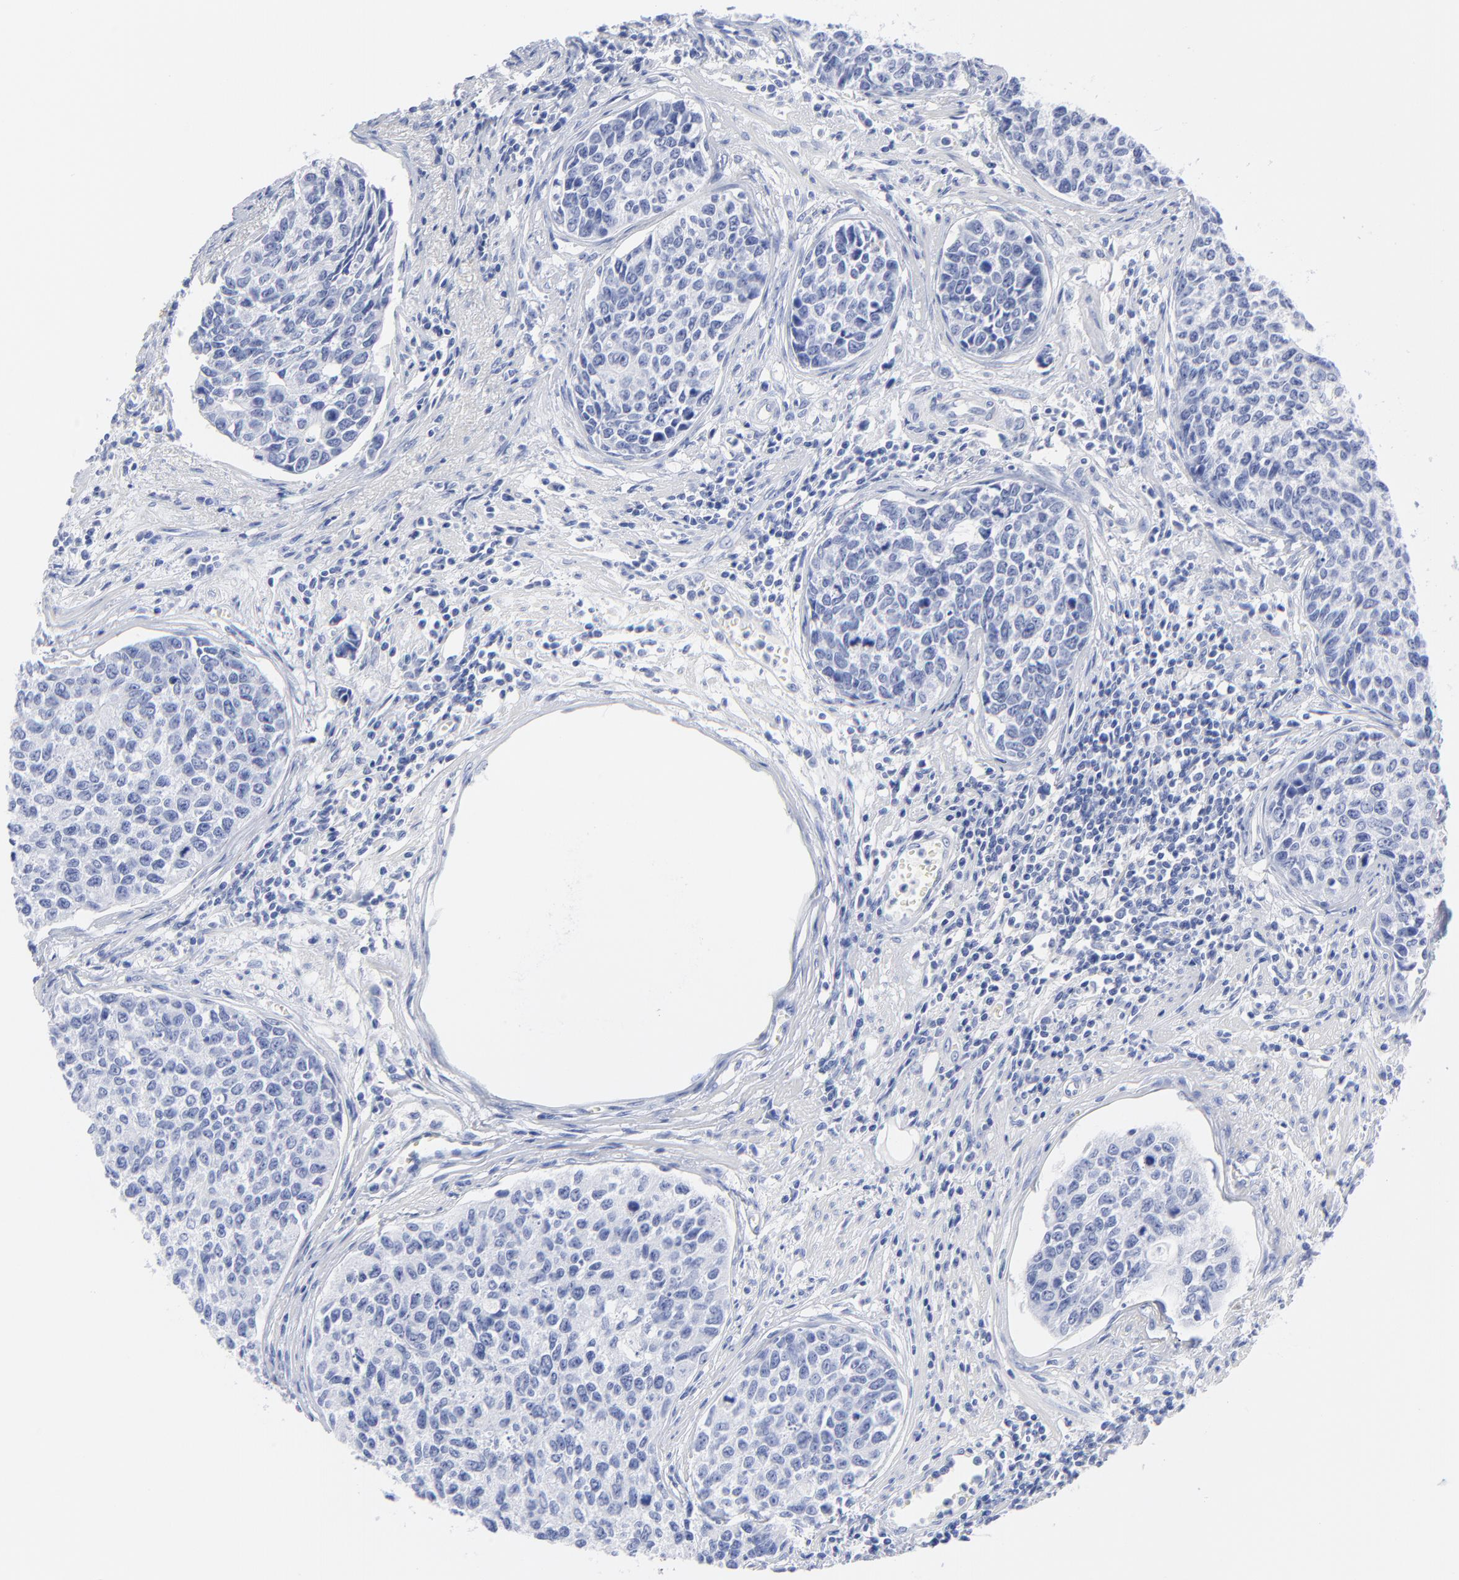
{"staining": {"intensity": "negative", "quantity": "none", "location": "none"}, "tissue": "urothelial cancer", "cell_type": "Tumor cells", "image_type": "cancer", "snomed": [{"axis": "morphology", "description": "Urothelial carcinoma, High grade"}, {"axis": "topography", "description": "Urinary bladder"}], "caption": "The immunohistochemistry micrograph has no significant expression in tumor cells of urothelial cancer tissue.", "gene": "ACY1", "patient": {"sex": "male", "age": 81}}